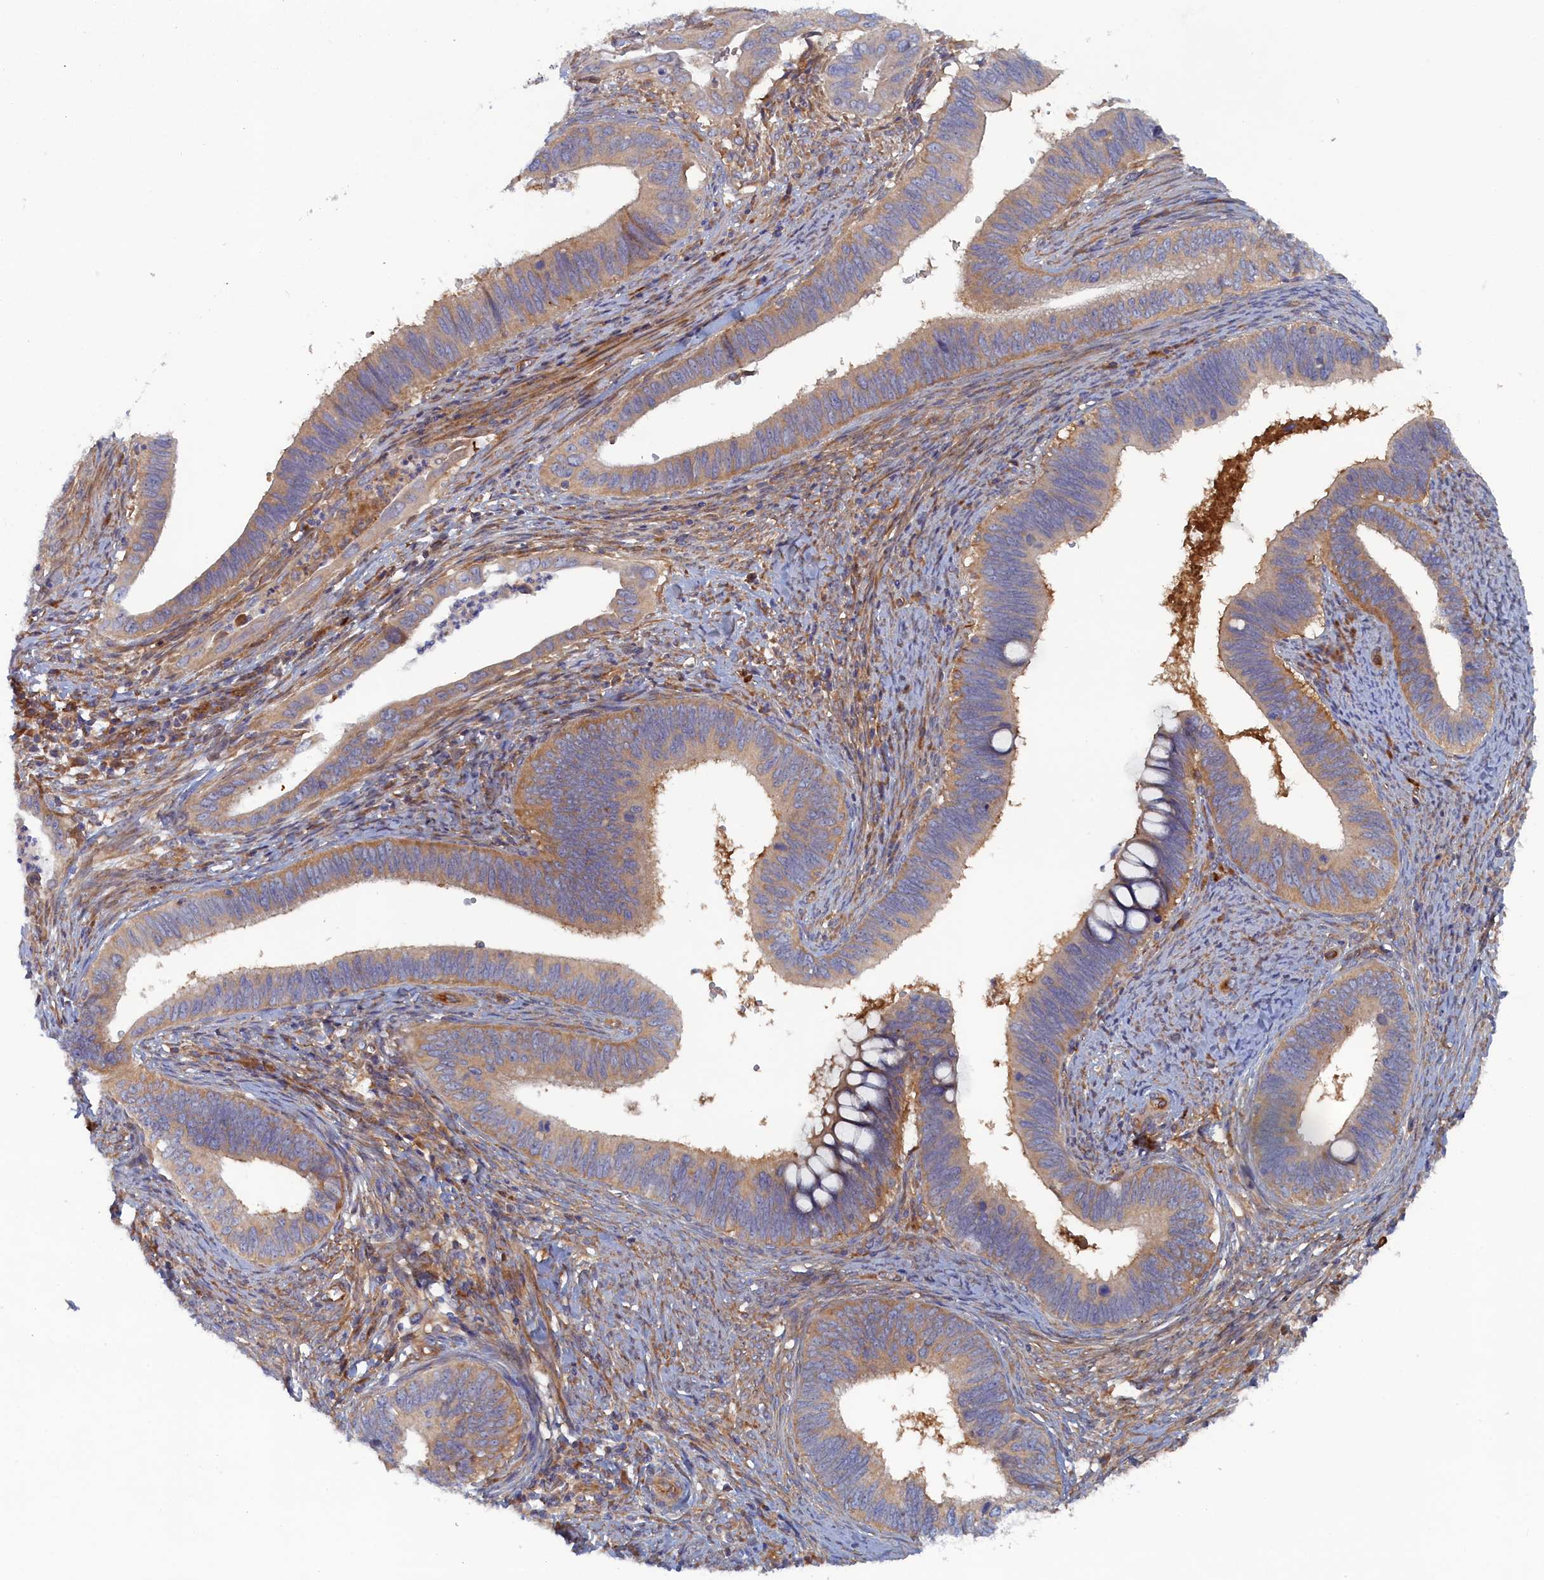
{"staining": {"intensity": "weak", "quantity": "25%-75%", "location": "cytoplasmic/membranous"}, "tissue": "cervical cancer", "cell_type": "Tumor cells", "image_type": "cancer", "snomed": [{"axis": "morphology", "description": "Adenocarcinoma, NOS"}, {"axis": "topography", "description": "Cervix"}], "caption": "Human cervical cancer stained with a protein marker reveals weak staining in tumor cells.", "gene": "TMEM196", "patient": {"sex": "female", "age": 42}}